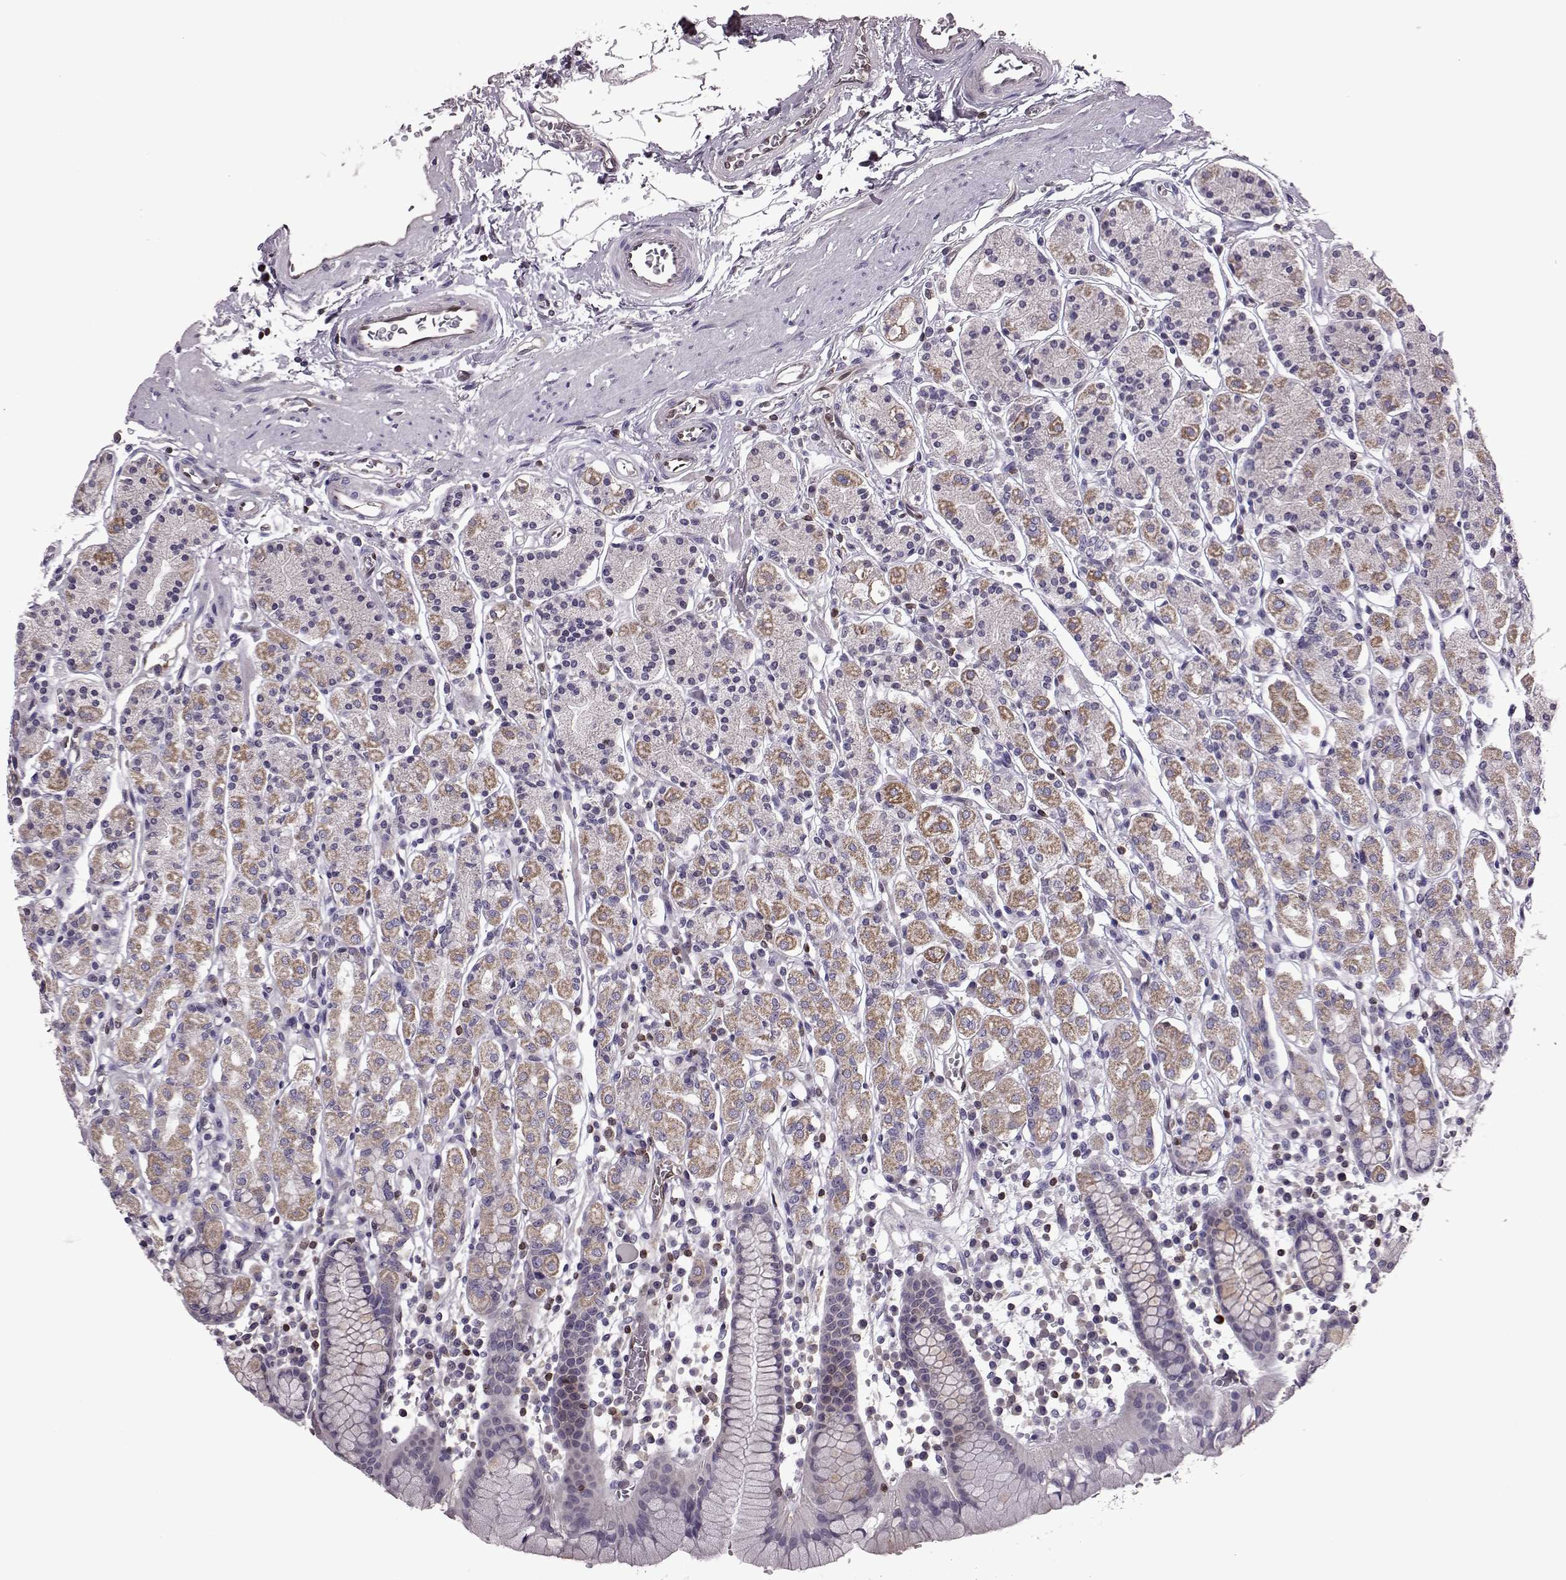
{"staining": {"intensity": "weak", "quantity": "25%-75%", "location": "cytoplasmic/membranous"}, "tissue": "stomach", "cell_type": "Glandular cells", "image_type": "normal", "snomed": [{"axis": "morphology", "description": "Normal tissue, NOS"}, {"axis": "topography", "description": "Stomach, upper"}, {"axis": "topography", "description": "Stomach"}], "caption": "Weak cytoplasmic/membranous protein staining is appreciated in about 25%-75% of glandular cells in stomach. (DAB IHC with brightfield microscopy, high magnification).", "gene": "CDC42SE1", "patient": {"sex": "male", "age": 62}}